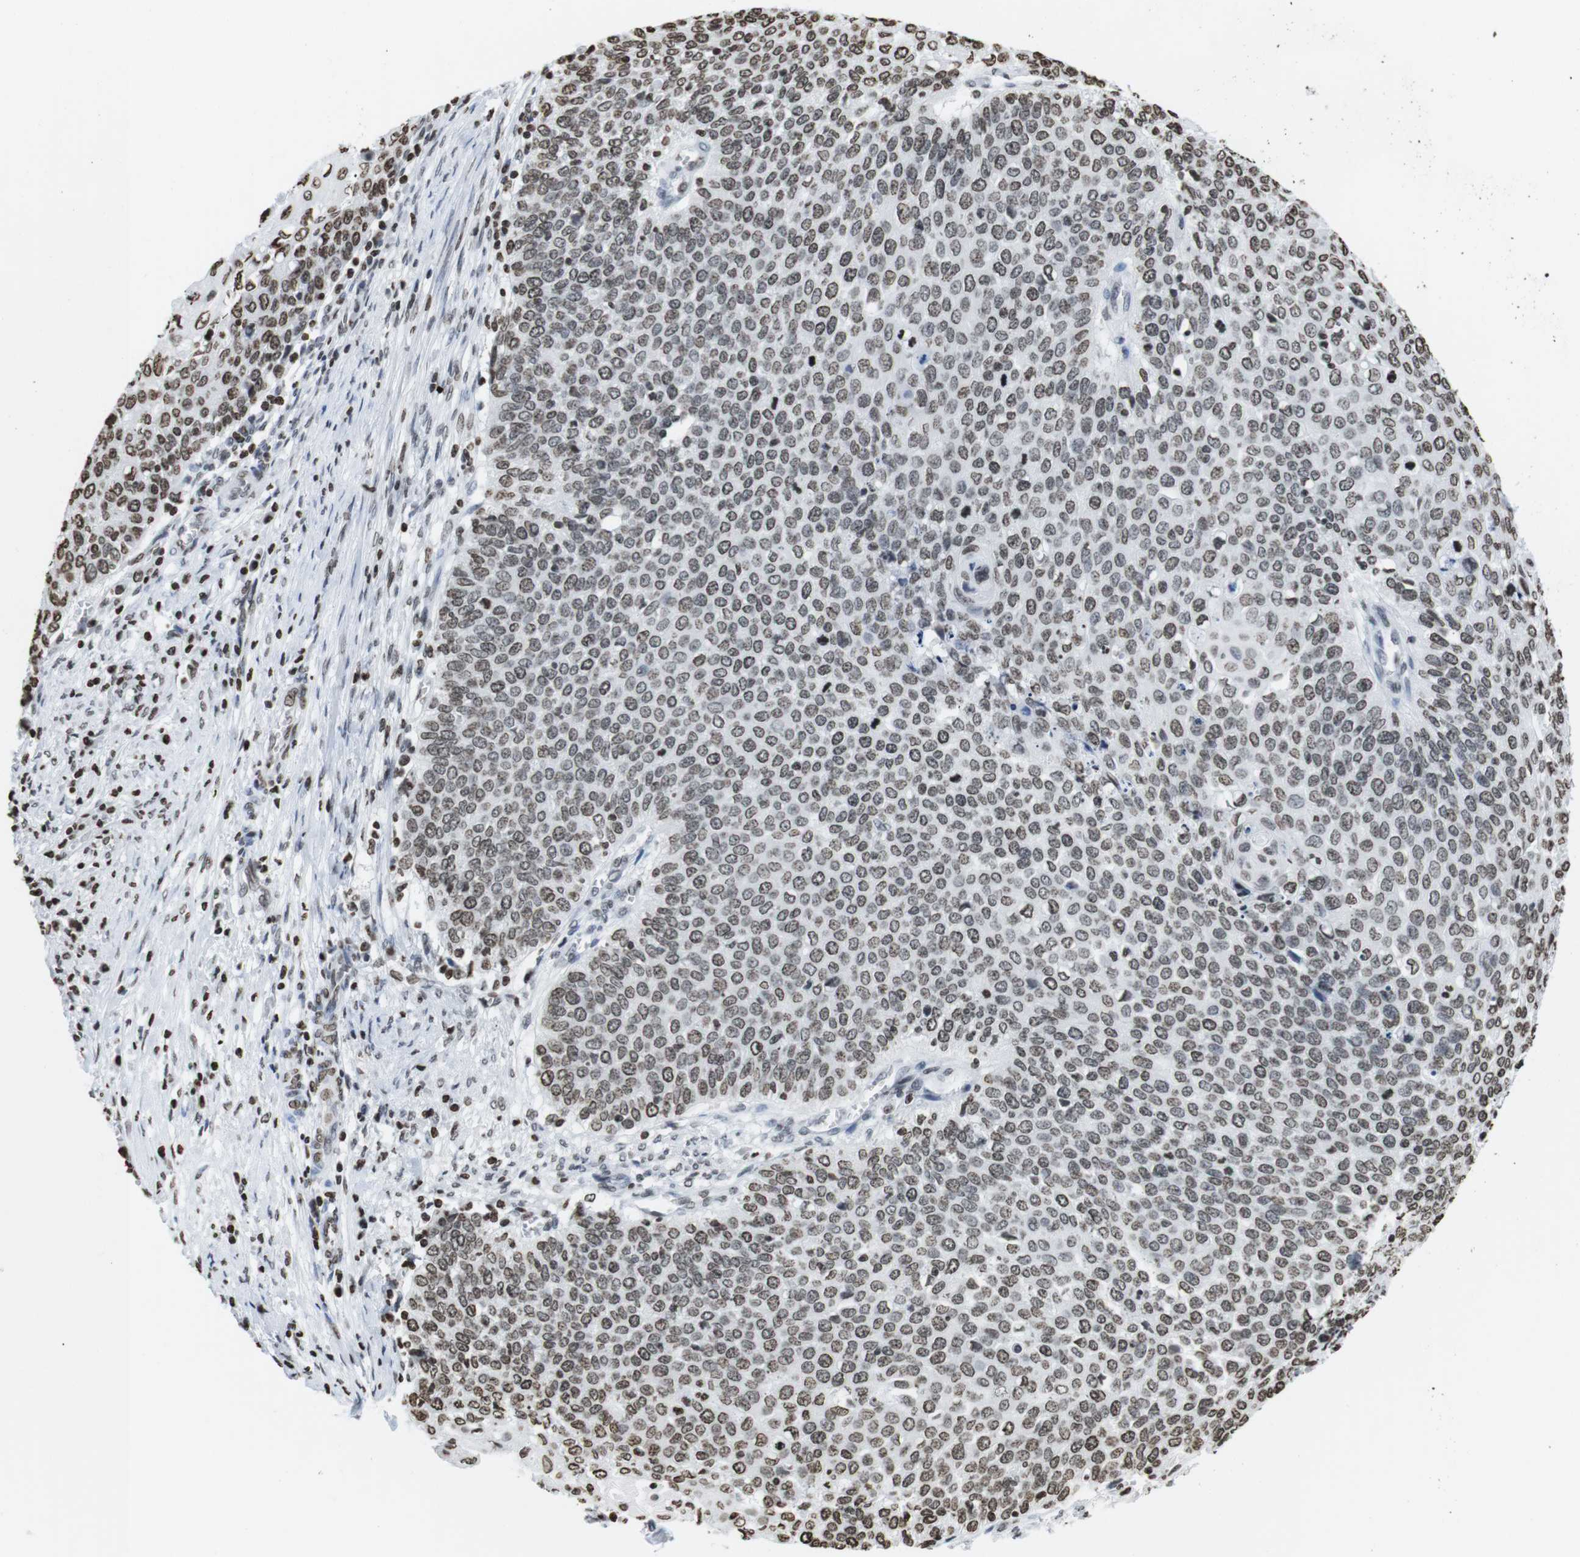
{"staining": {"intensity": "weak", "quantity": ">75%", "location": "nuclear"}, "tissue": "cervical cancer", "cell_type": "Tumor cells", "image_type": "cancer", "snomed": [{"axis": "morphology", "description": "Squamous cell carcinoma, NOS"}, {"axis": "topography", "description": "Cervix"}], "caption": "The histopathology image demonstrates immunohistochemical staining of squamous cell carcinoma (cervical). There is weak nuclear staining is present in about >75% of tumor cells.", "gene": "BSX", "patient": {"sex": "female", "age": 39}}